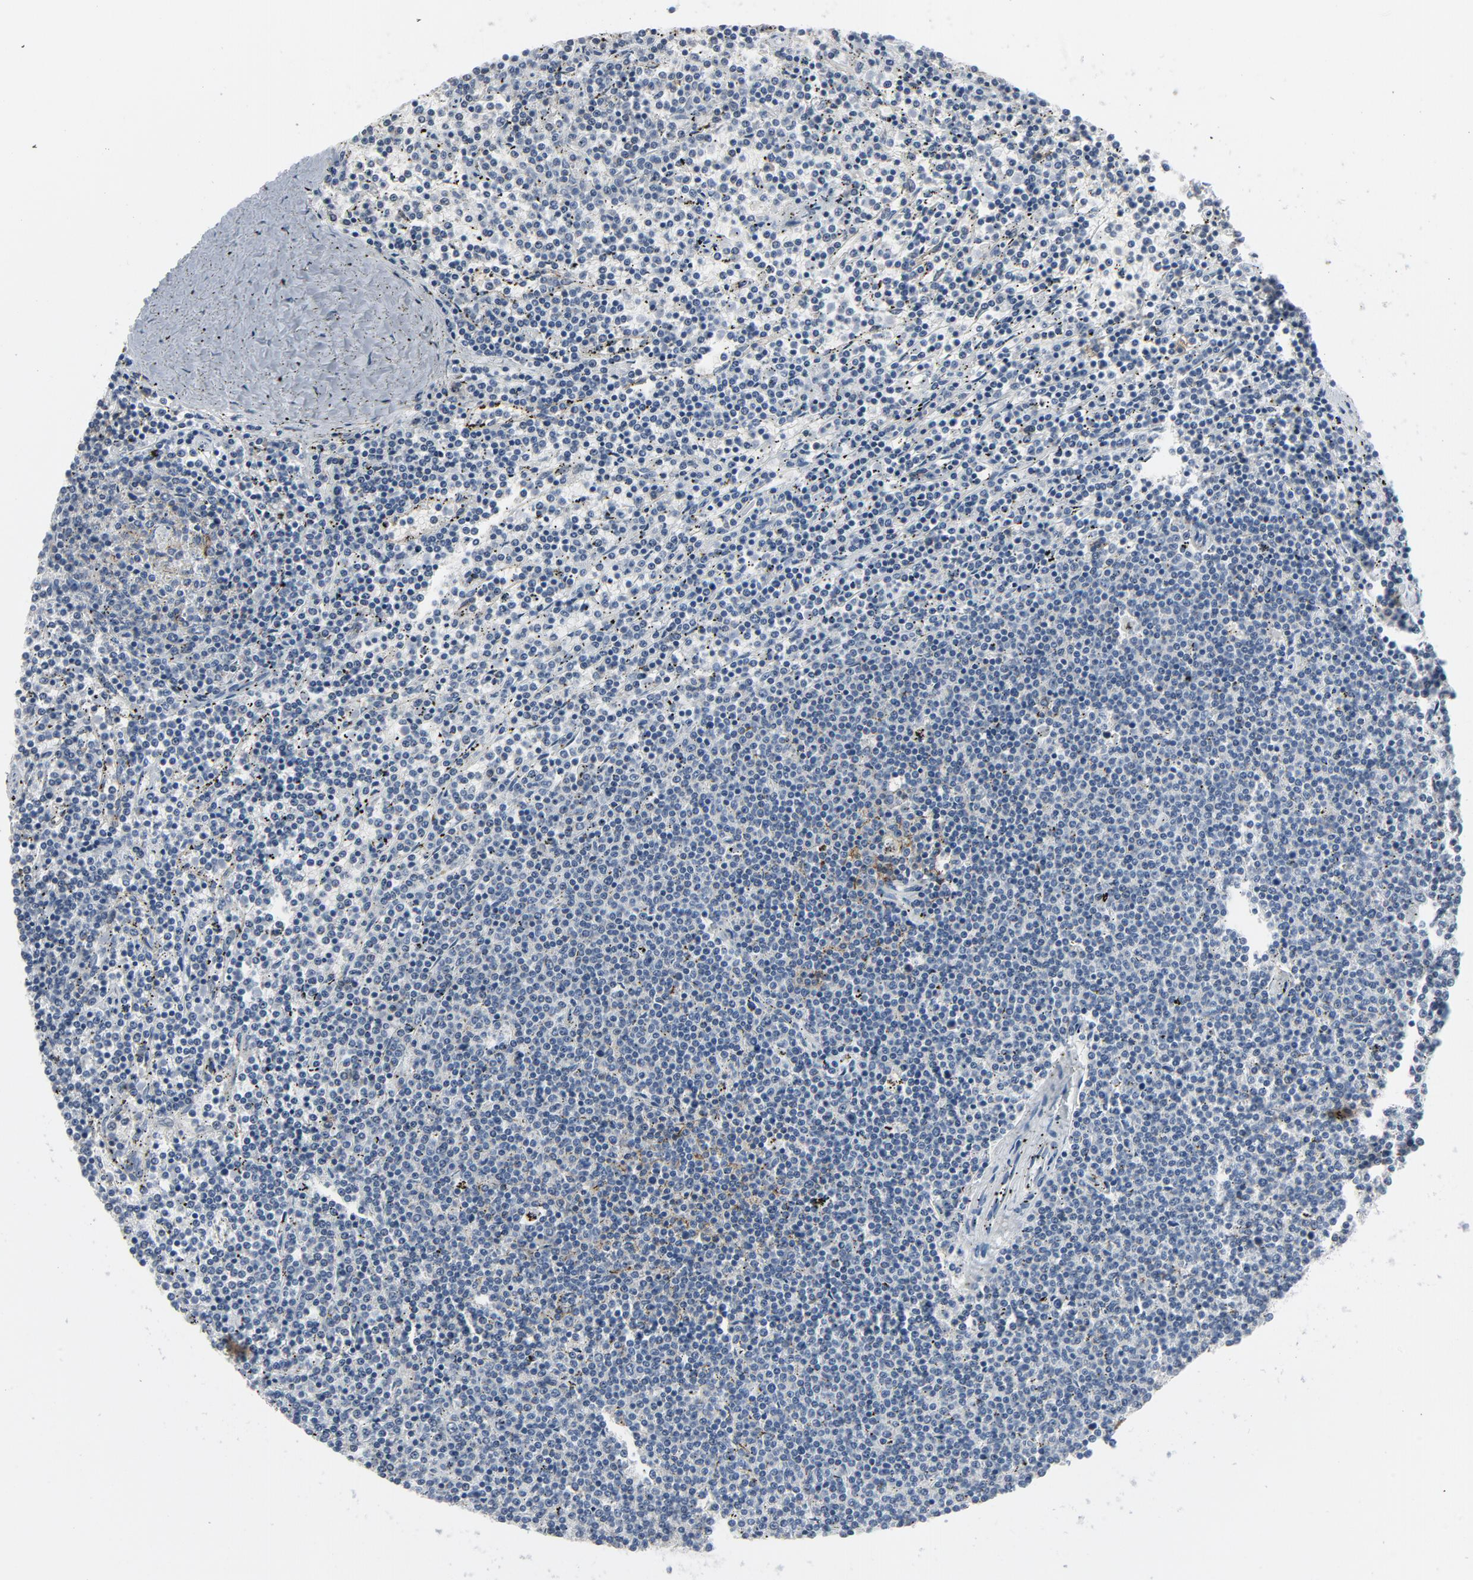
{"staining": {"intensity": "negative", "quantity": "none", "location": "none"}, "tissue": "lymphoma", "cell_type": "Tumor cells", "image_type": "cancer", "snomed": [{"axis": "morphology", "description": "Malignant lymphoma, non-Hodgkin's type, Low grade"}, {"axis": "topography", "description": "Spleen"}], "caption": "IHC image of low-grade malignant lymphoma, non-Hodgkin's type stained for a protein (brown), which reveals no expression in tumor cells.", "gene": "GPX2", "patient": {"sex": "female", "age": 50}}